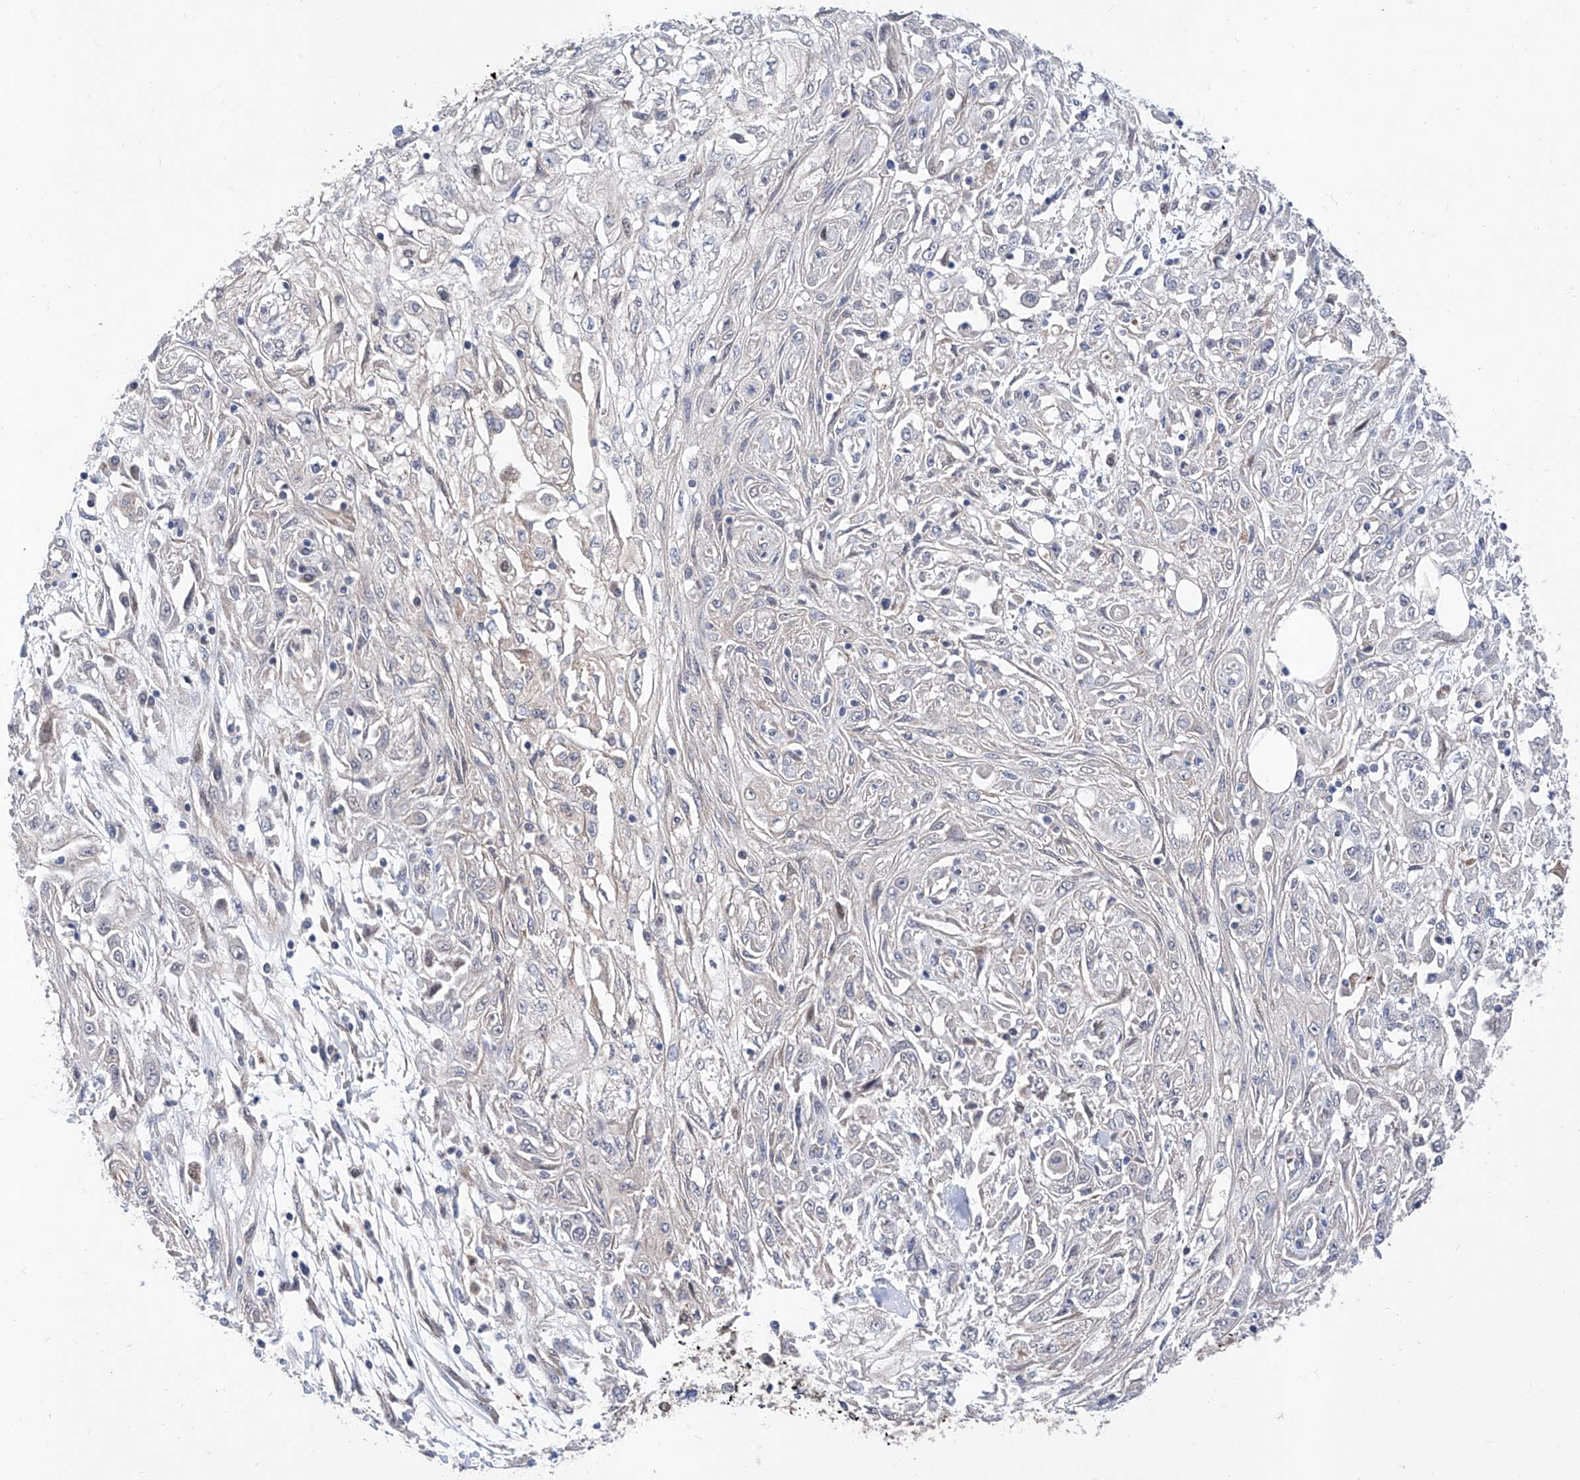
{"staining": {"intensity": "negative", "quantity": "none", "location": "none"}, "tissue": "skin cancer", "cell_type": "Tumor cells", "image_type": "cancer", "snomed": [{"axis": "morphology", "description": "Squamous cell carcinoma, NOS"}, {"axis": "morphology", "description": "Squamous cell carcinoma, metastatic, NOS"}, {"axis": "topography", "description": "Skin"}, {"axis": "topography", "description": "Lymph node"}], "caption": "There is no significant staining in tumor cells of squamous cell carcinoma (skin).", "gene": "FUCA2", "patient": {"sex": "male", "age": 75}}